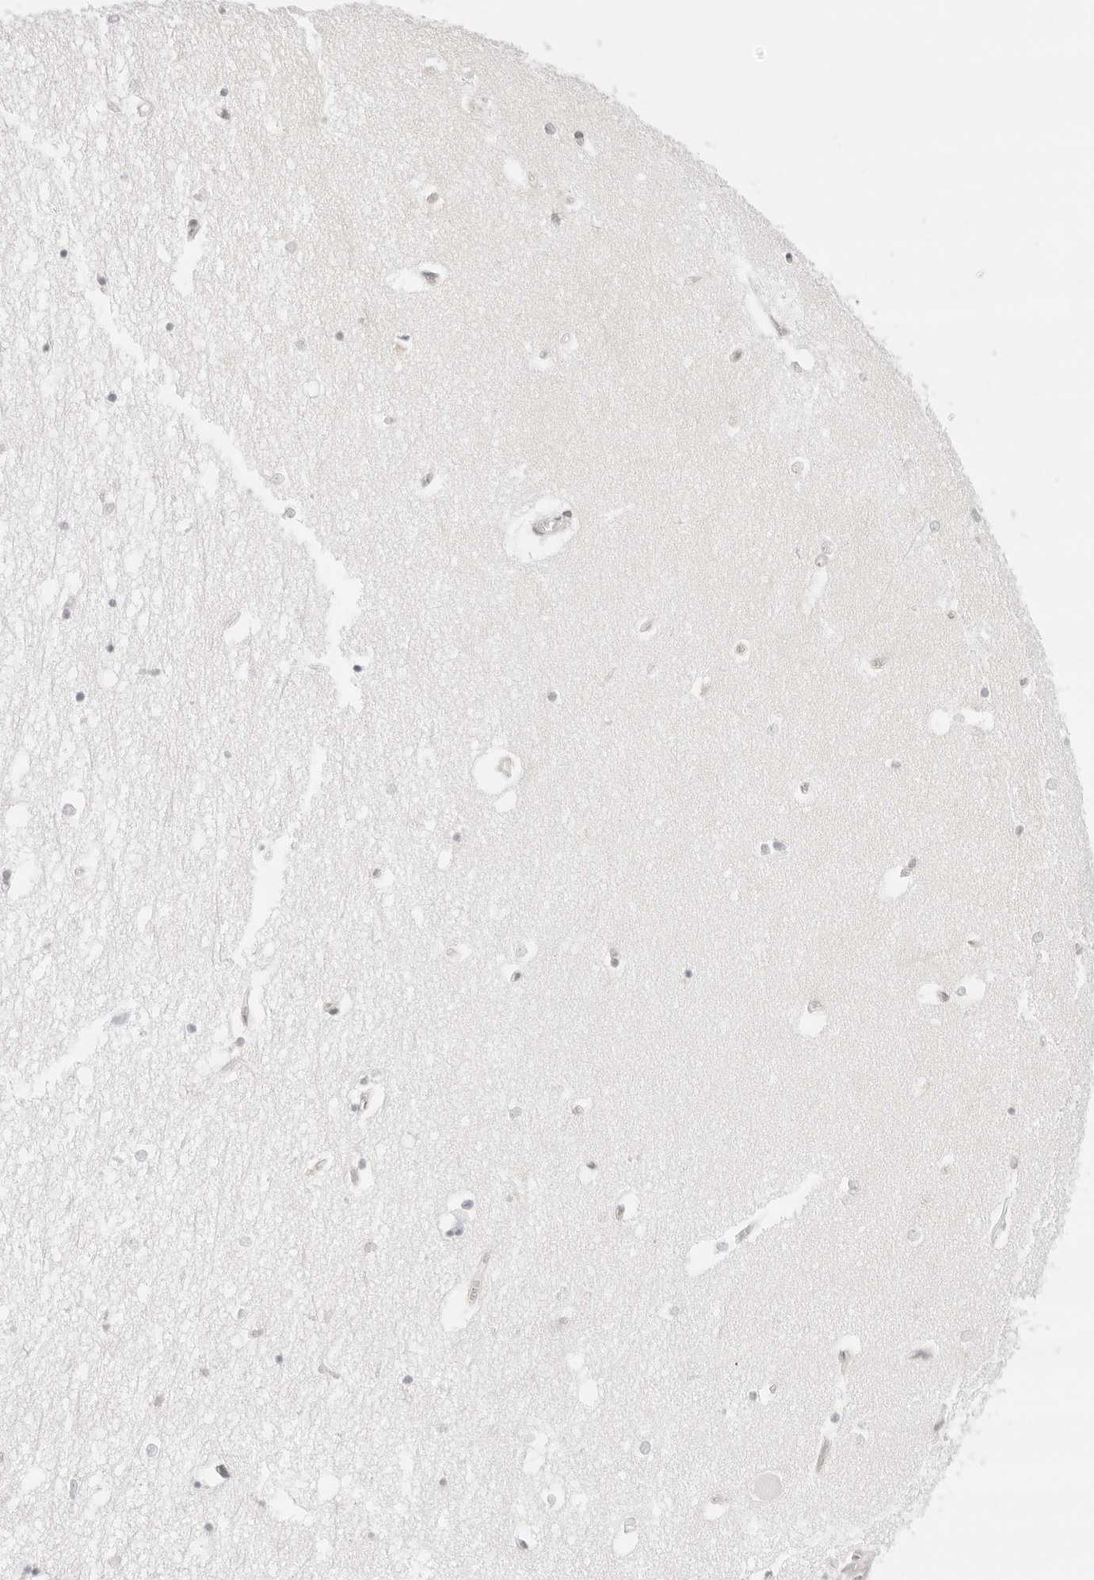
{"staining": {"intensity": "negative", "quantity": "none", "location": "none"}, "tissue": "hippocampus", "cell_type": "Glial cells", "image_type": "normal", "snomed": [{"axis": "morphology", "description": "Normal tissue, NOS"}, {"axis": "topography", "description": "Hippocampus"}], "caption": "DAB immunohistochemical staining of normal hippocampus reveals no significant staining in glial cells. (DAB immunohistochemistry, high magnification).", "gene": "TCIM", "patient": {"sex": "male", "age": 70}}